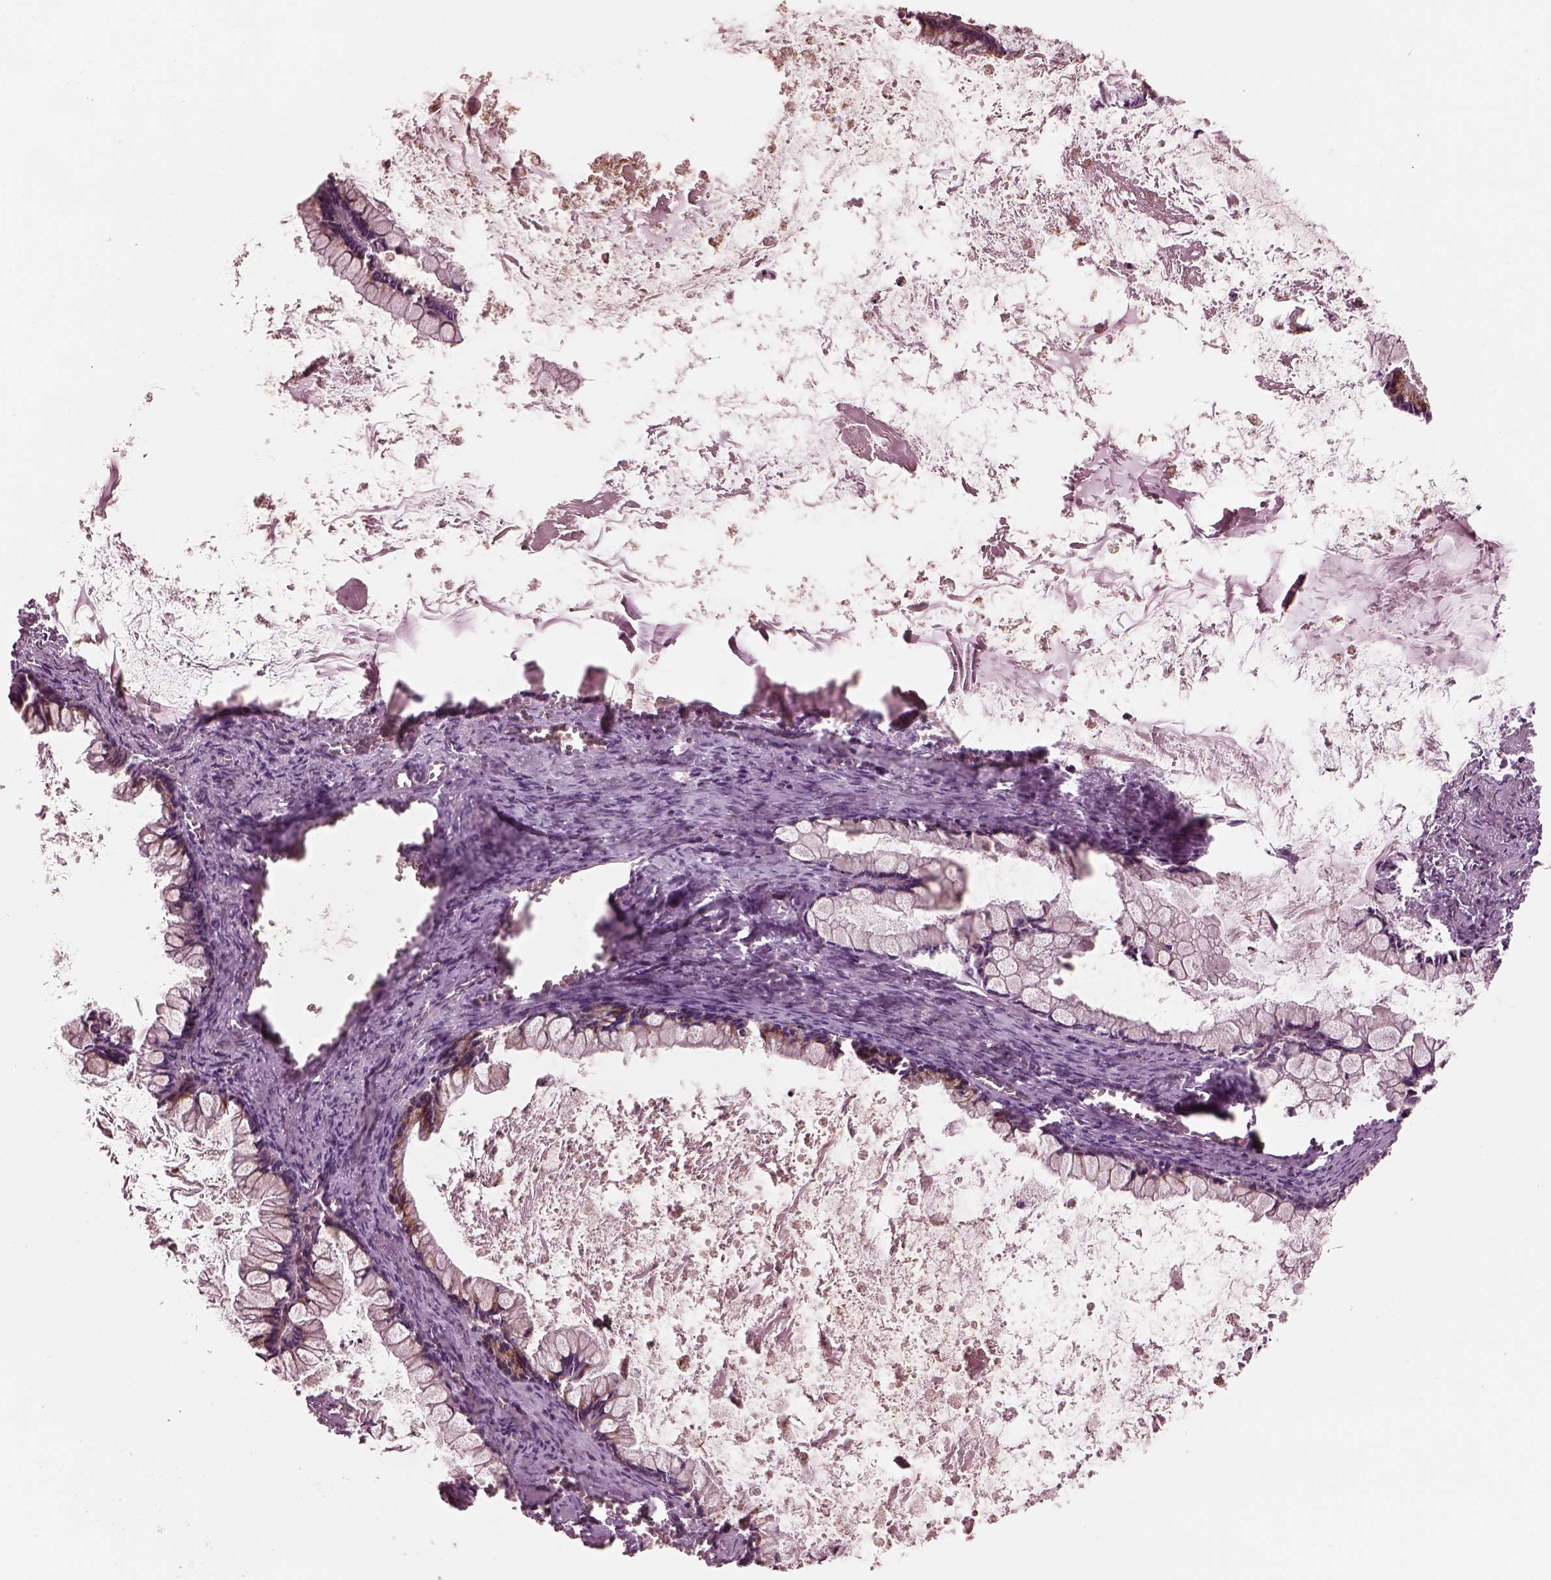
{"staining": {"intensity": "weak", "quantity": "25%-75%", "location": "cytoplasmic/membranous"}, "tissue": "ovarian cancer", "cell_type": "Tumor cells", "image_type": "cancer", "snomed": [{"axis": "morphology", "description": "Cystadenocarcinoma, mucinous, NOS"}, {"axis": "topography", "description": "Ovary"}], "caption": "This is a histology image of immunohistochemistry (IHC) staining of ovarian cancer, which shows weak staining in the cytoplasmic/membranous of tumor cells.", "gene": "ELAPOR1", "patient": {"sex": "female", "age": 67}}